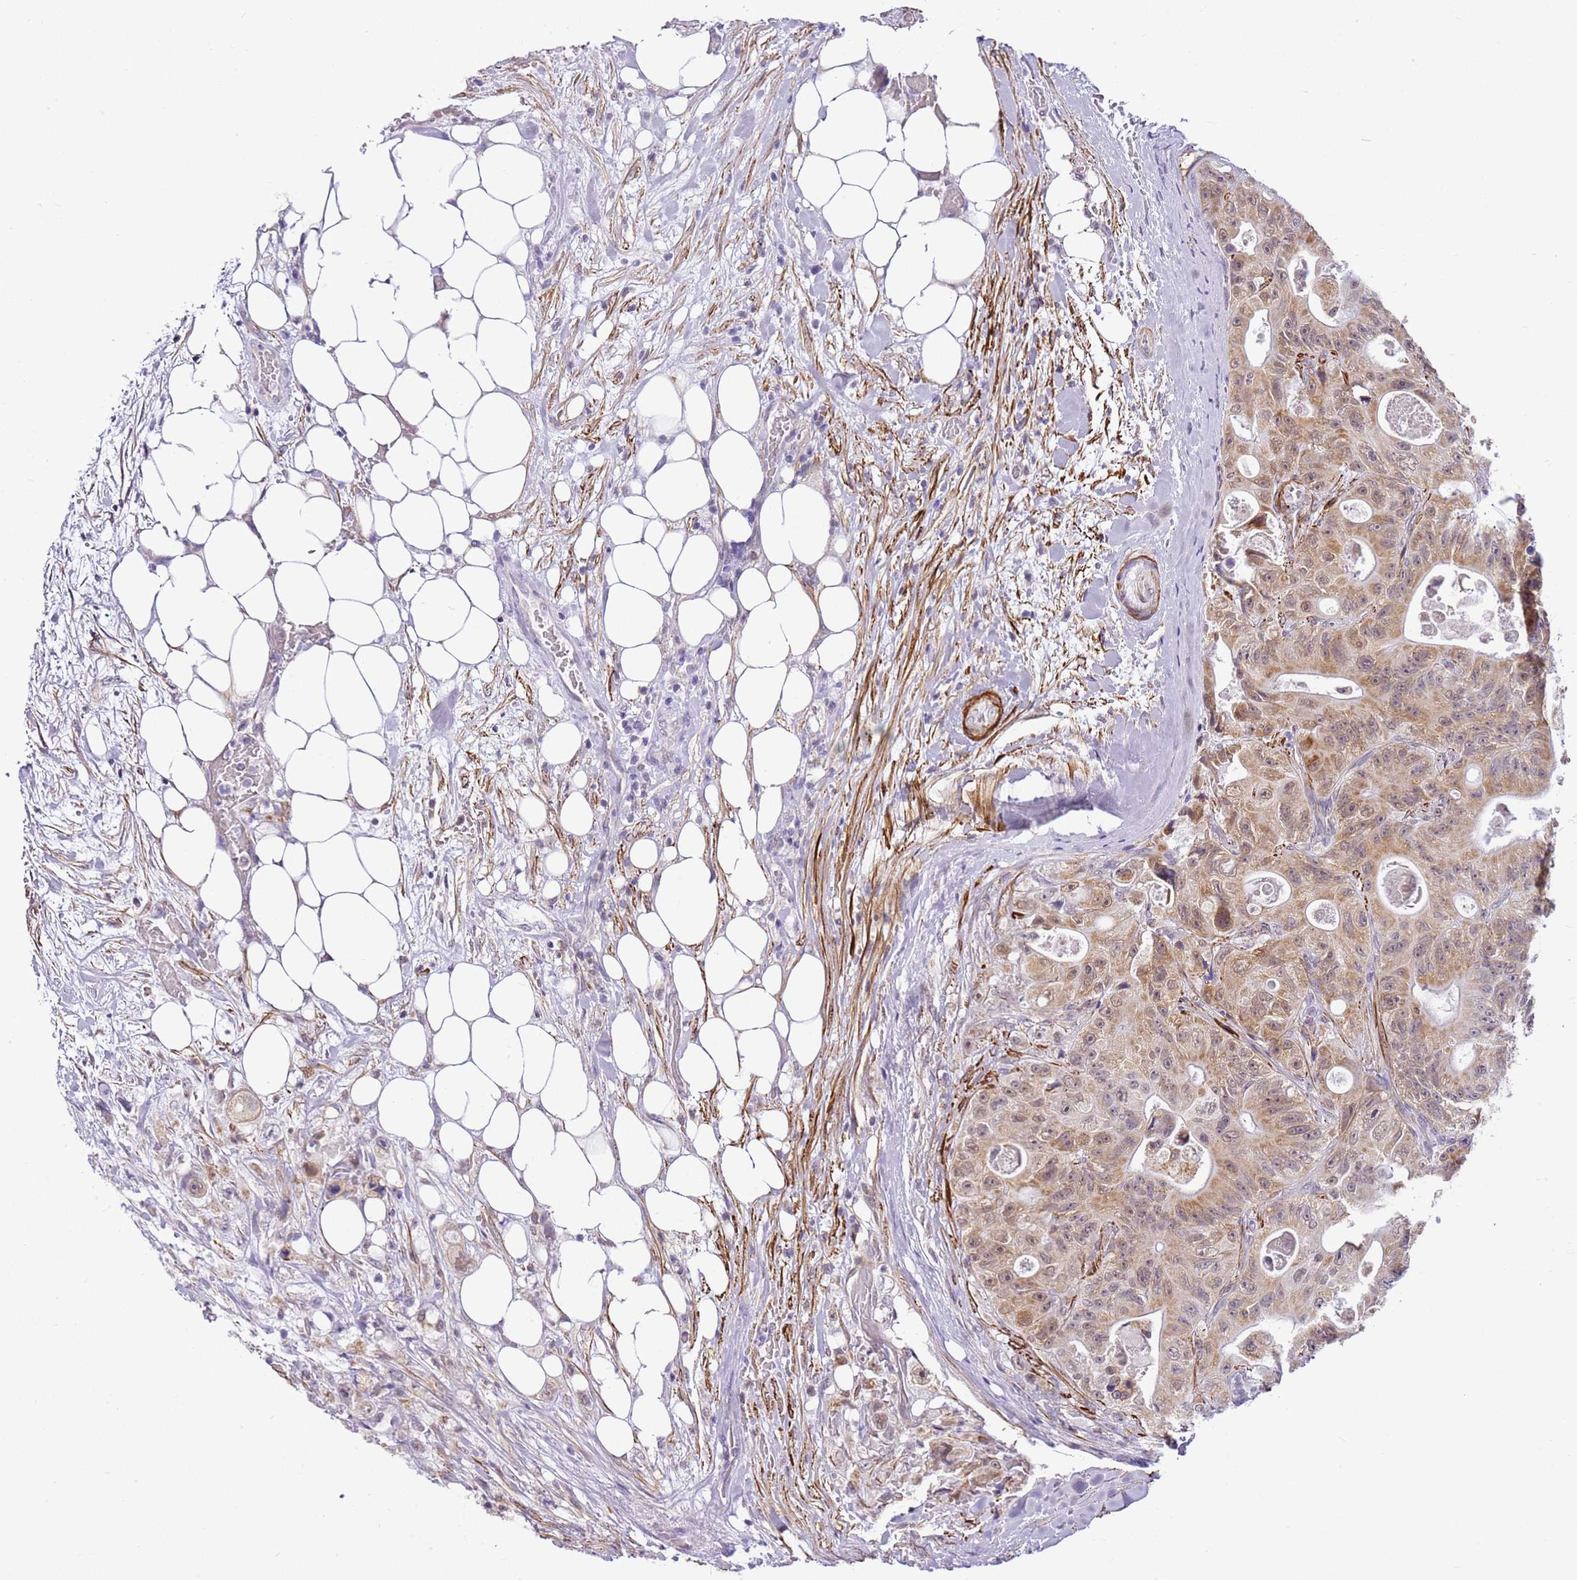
{"staining": {"intensity": "moderate", "quantity": ">75%", "location": "cytoplasmic/membranous,nuclear"}, "tissue": "colorectal cancer", "cell_type": "Tumor cells", "image_type": "cancer", "snomed": [{"axis": "morphology", "description": "Adenocarcinoma, NOS"}, {"axis": "topography", "description": "Colon"}], "caption": "Moderate cytoplasmic/membranous and nuclear protein positivity is appreciated in about >75% of tumor cells in colorectal adenocarcinoma.", "gene": "SMIM4", "patient": {"sex": "female", "age": 46}}